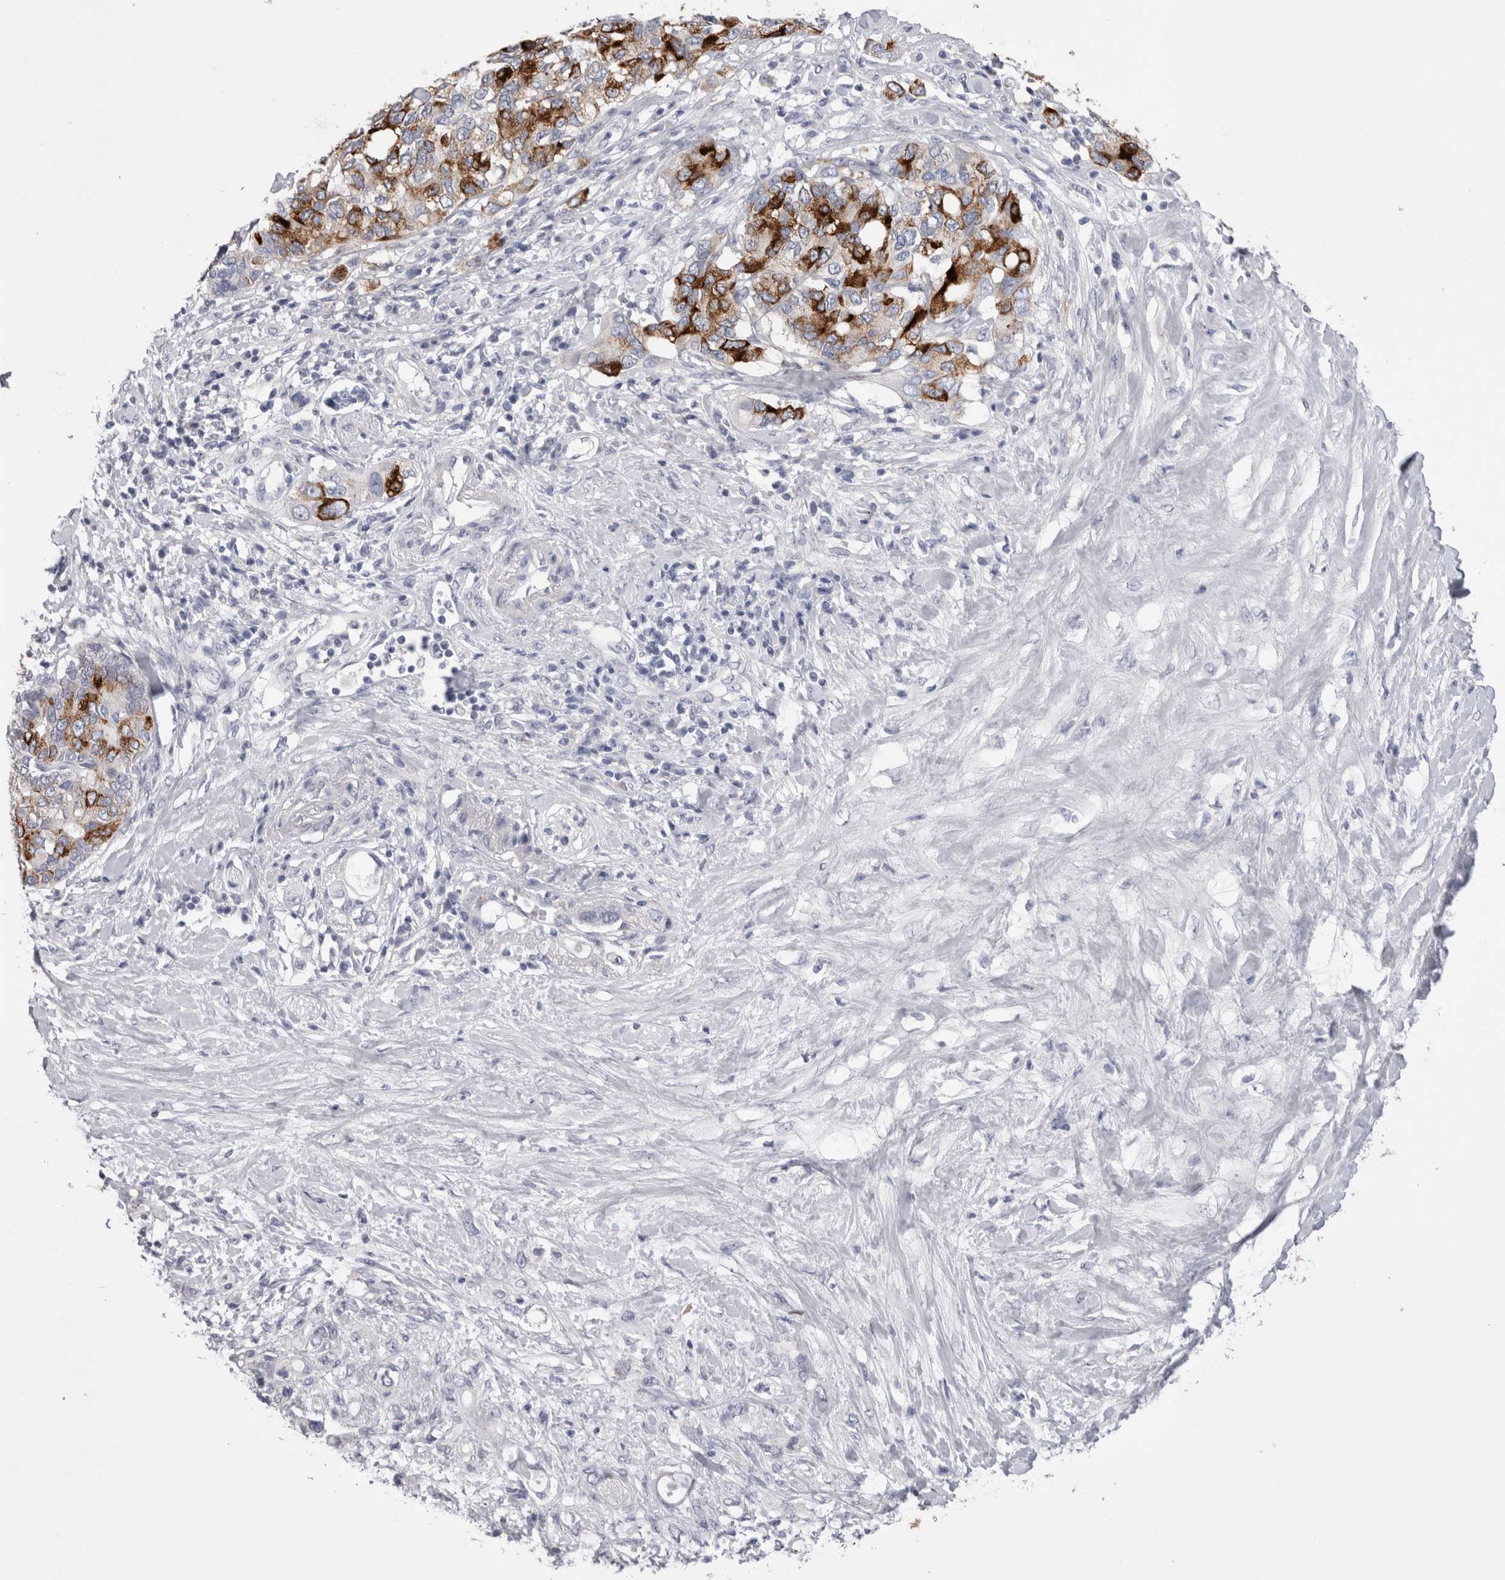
{"staining": {"intensity": "strong", "quantity": ">75%", "location": "cytoplasmic/membranous"}, "tissue": "pancreatic cancer", "cell_type": "Tumor cells", "image_type": "cancer", "snomed": [{"axis": "morphology", "description": "Adenocarcinoma, NOS"}, {"axis": "topography", "description": "Pancreas"}], "caption": "Human adenocarcinoma (pancreatic) stained with a protein marker displays strong staining in tumor cells.", "gene": "PWP2", "patient": {"sex": "female", "age": 56}}